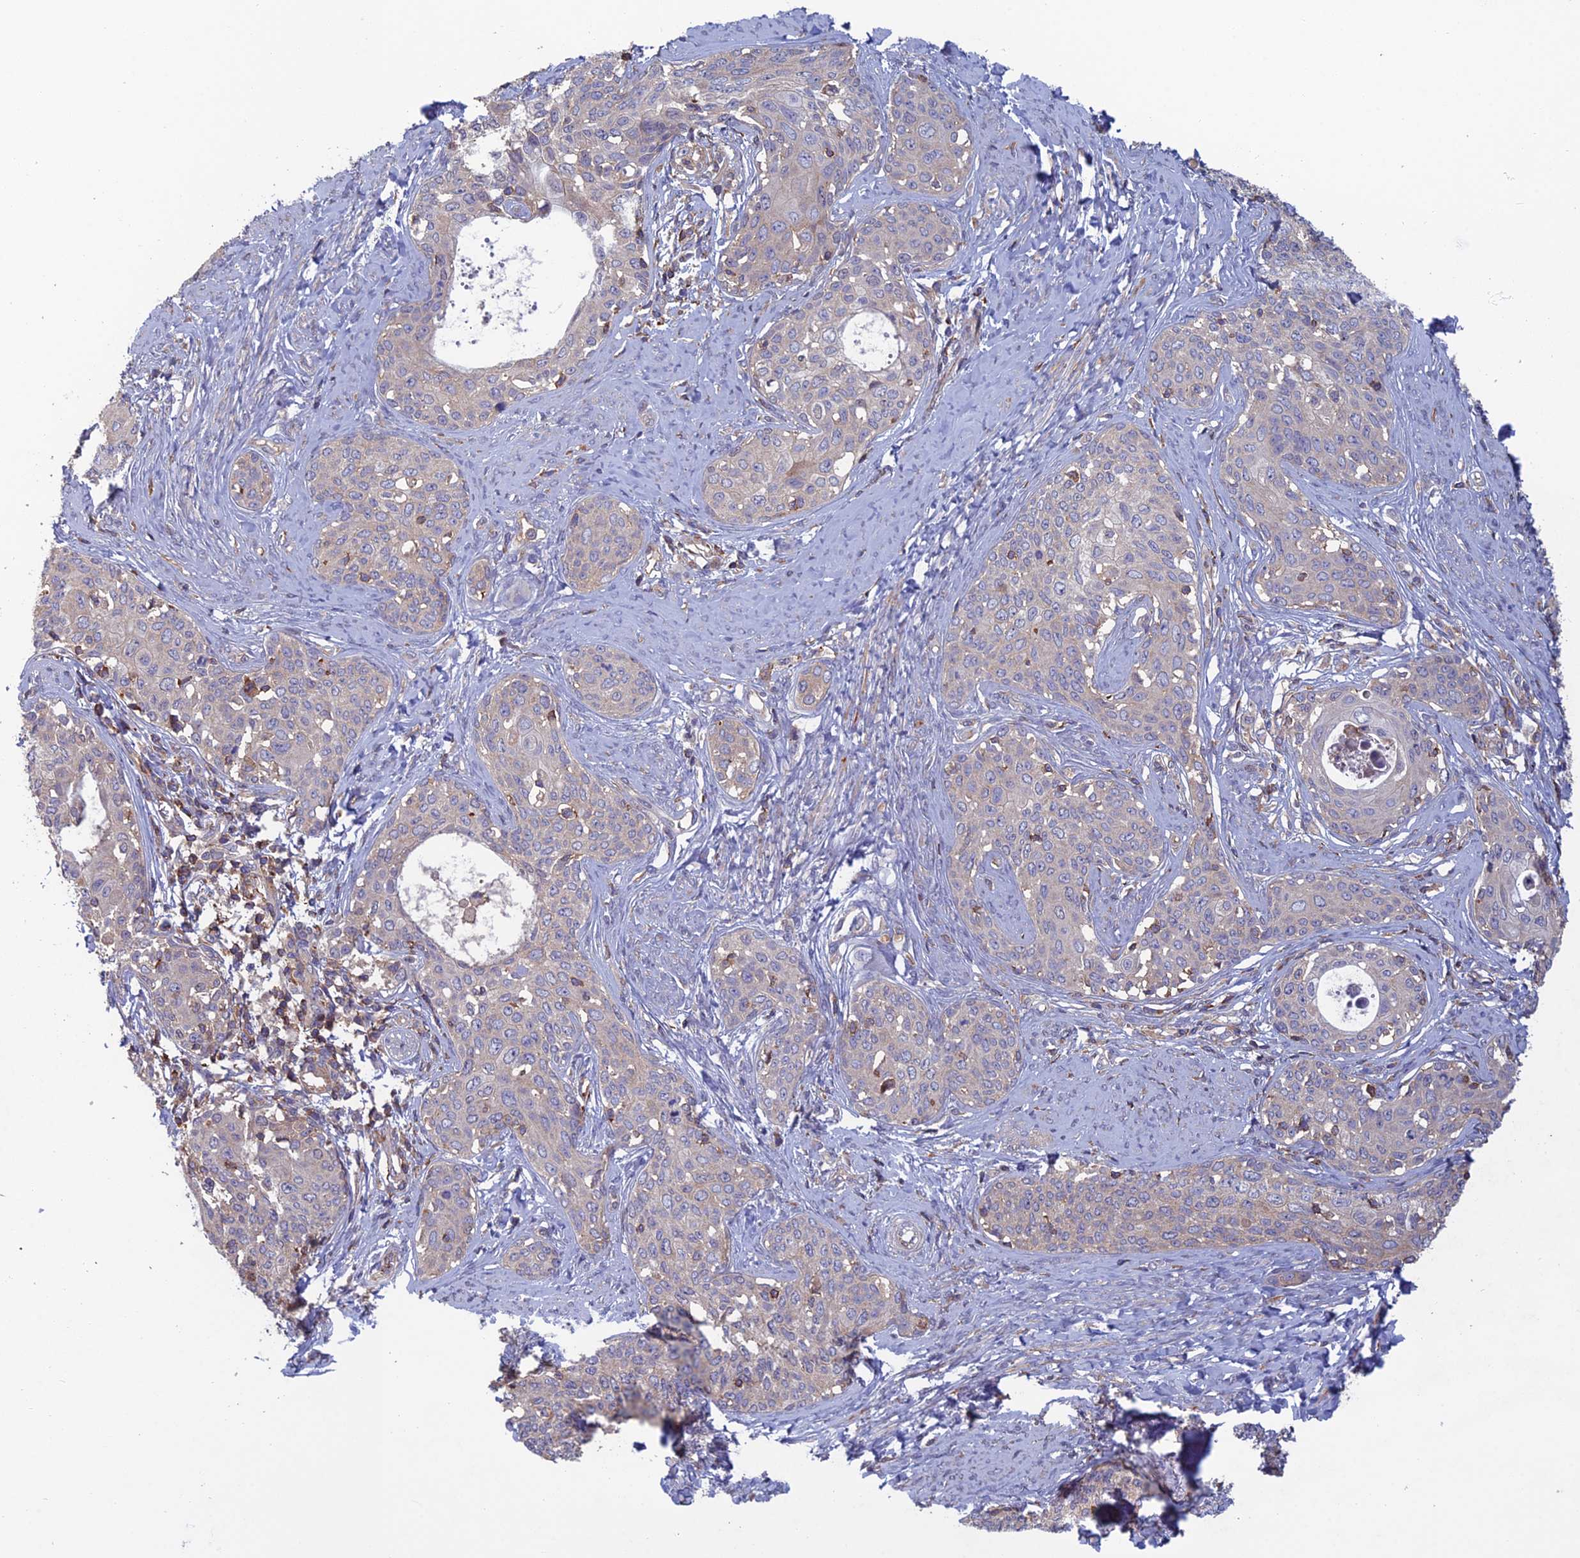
{"staining": {"intensity": "weak", "quantity": "<25%", "location": "cytoplasmic/membranous"}, "tissue": "cervical cancer", "cell_type": "Tumor cells", "image_type": "cancer", "snomed": [{"axis": "morphology", "description": "Squamous cell carcinoma, NOS"}, {"axis": "morphology", "description": "Adenocarcinoma, NOS"}, {"axis": "topography", "description": "Cervix"}], "caption": "Immunohistochemistry of cervical cancer shows no staining in tumor cells.", "gene": "C15orf62", "patient": {"sex": "female", "age": 52}}